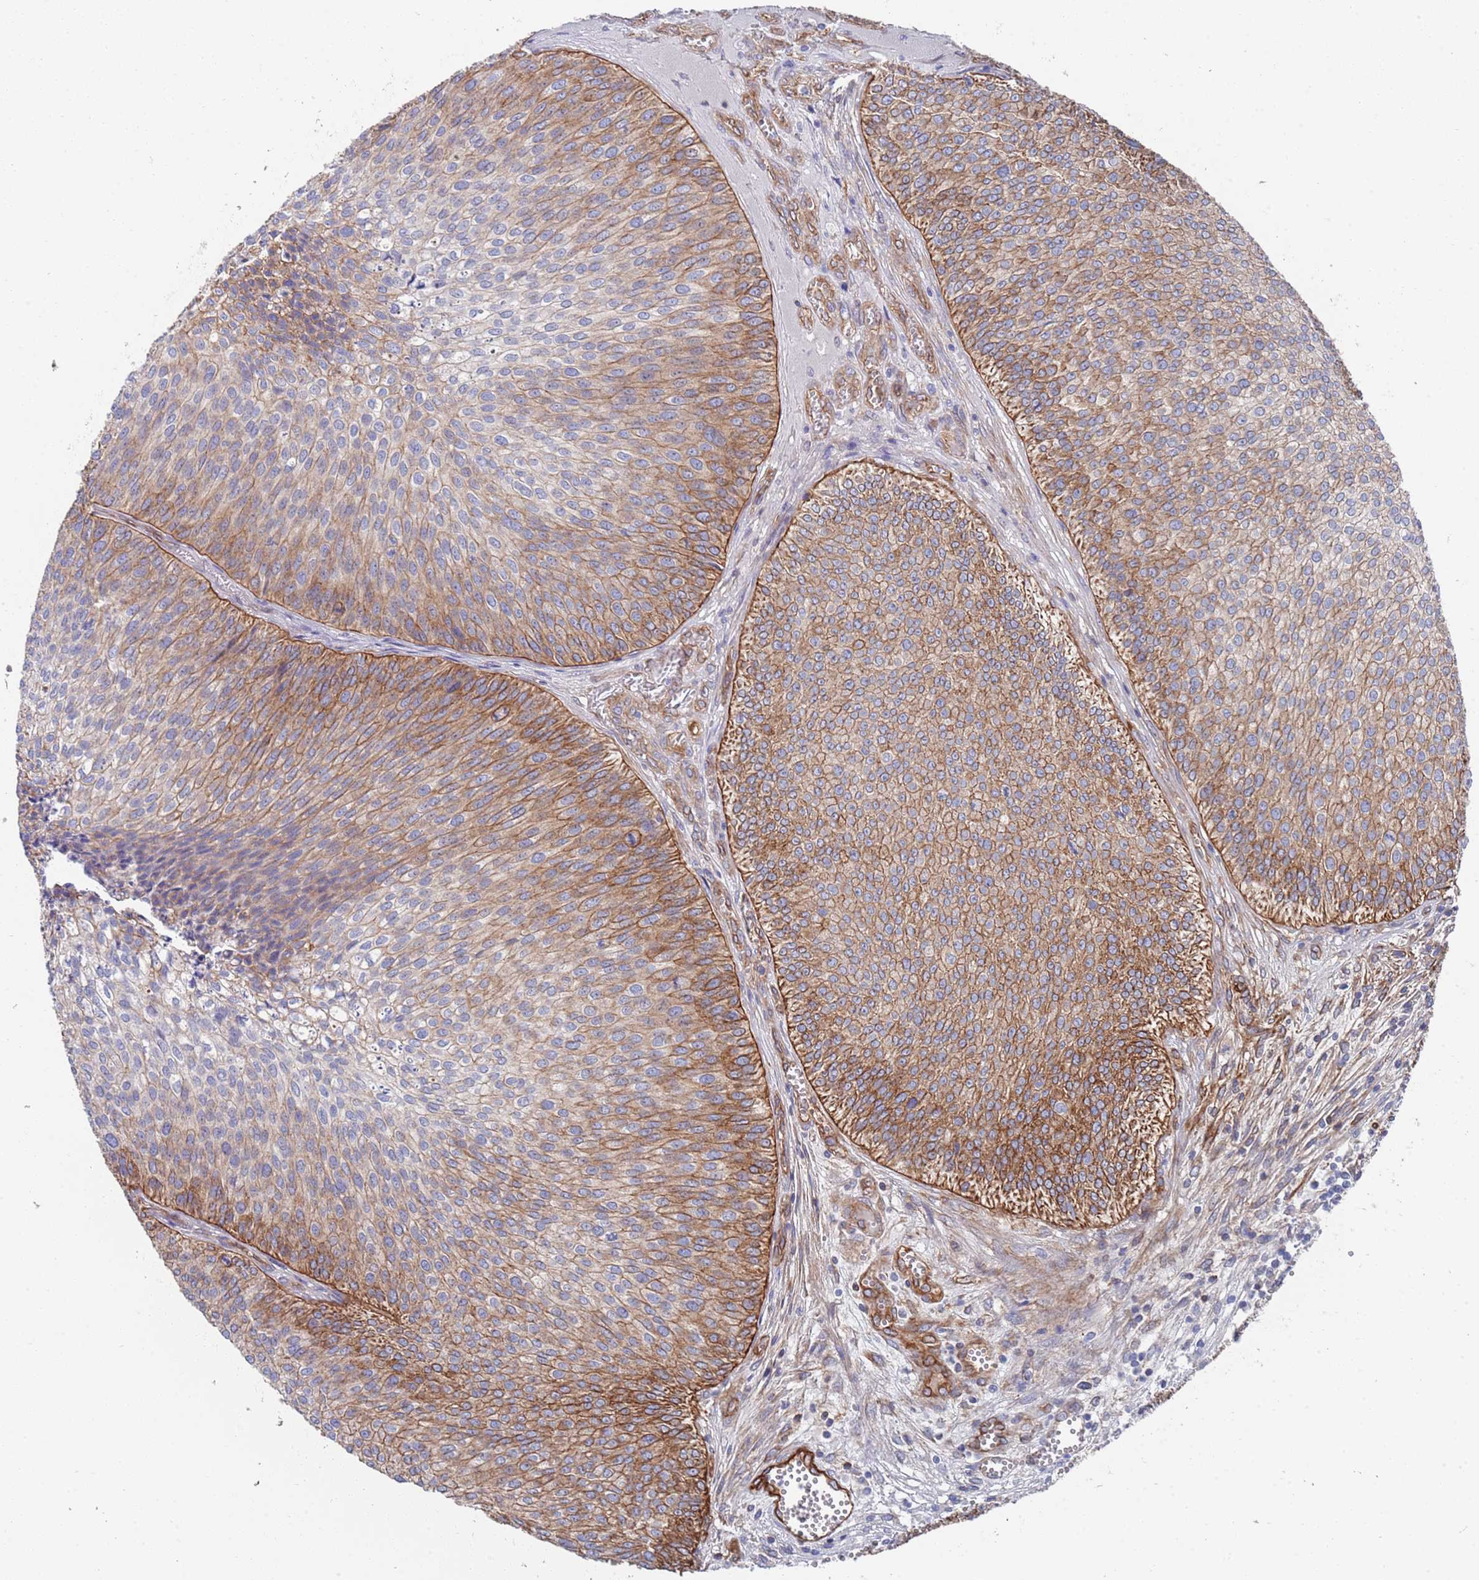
{"staining": {"intensity": "moderate", "quantity": "25%-75%", "location": "cytoplasmic/membranous"}, "tissue": "urothelial cancer", "cell_type": "Tumor cells", "image_type": "cancer", "snomed": [{"axis": "morphology", "description": "Urothelial carcinoma, Low grade"}, {"axis": "topography", "description": "Urinary bladder"}], "caption": "IHC photomicrograph of neoplastic tissue: human urothelial cancer stained using IHC reveals medium levels of moderate protein expression localized specifically in the cytoplasmic/membranous of tumor cells, appearing as a cytoplasmic/membranous brown color.", "gene": "JAKMIP2", "patient": {"sex": "male", "age": 84}}